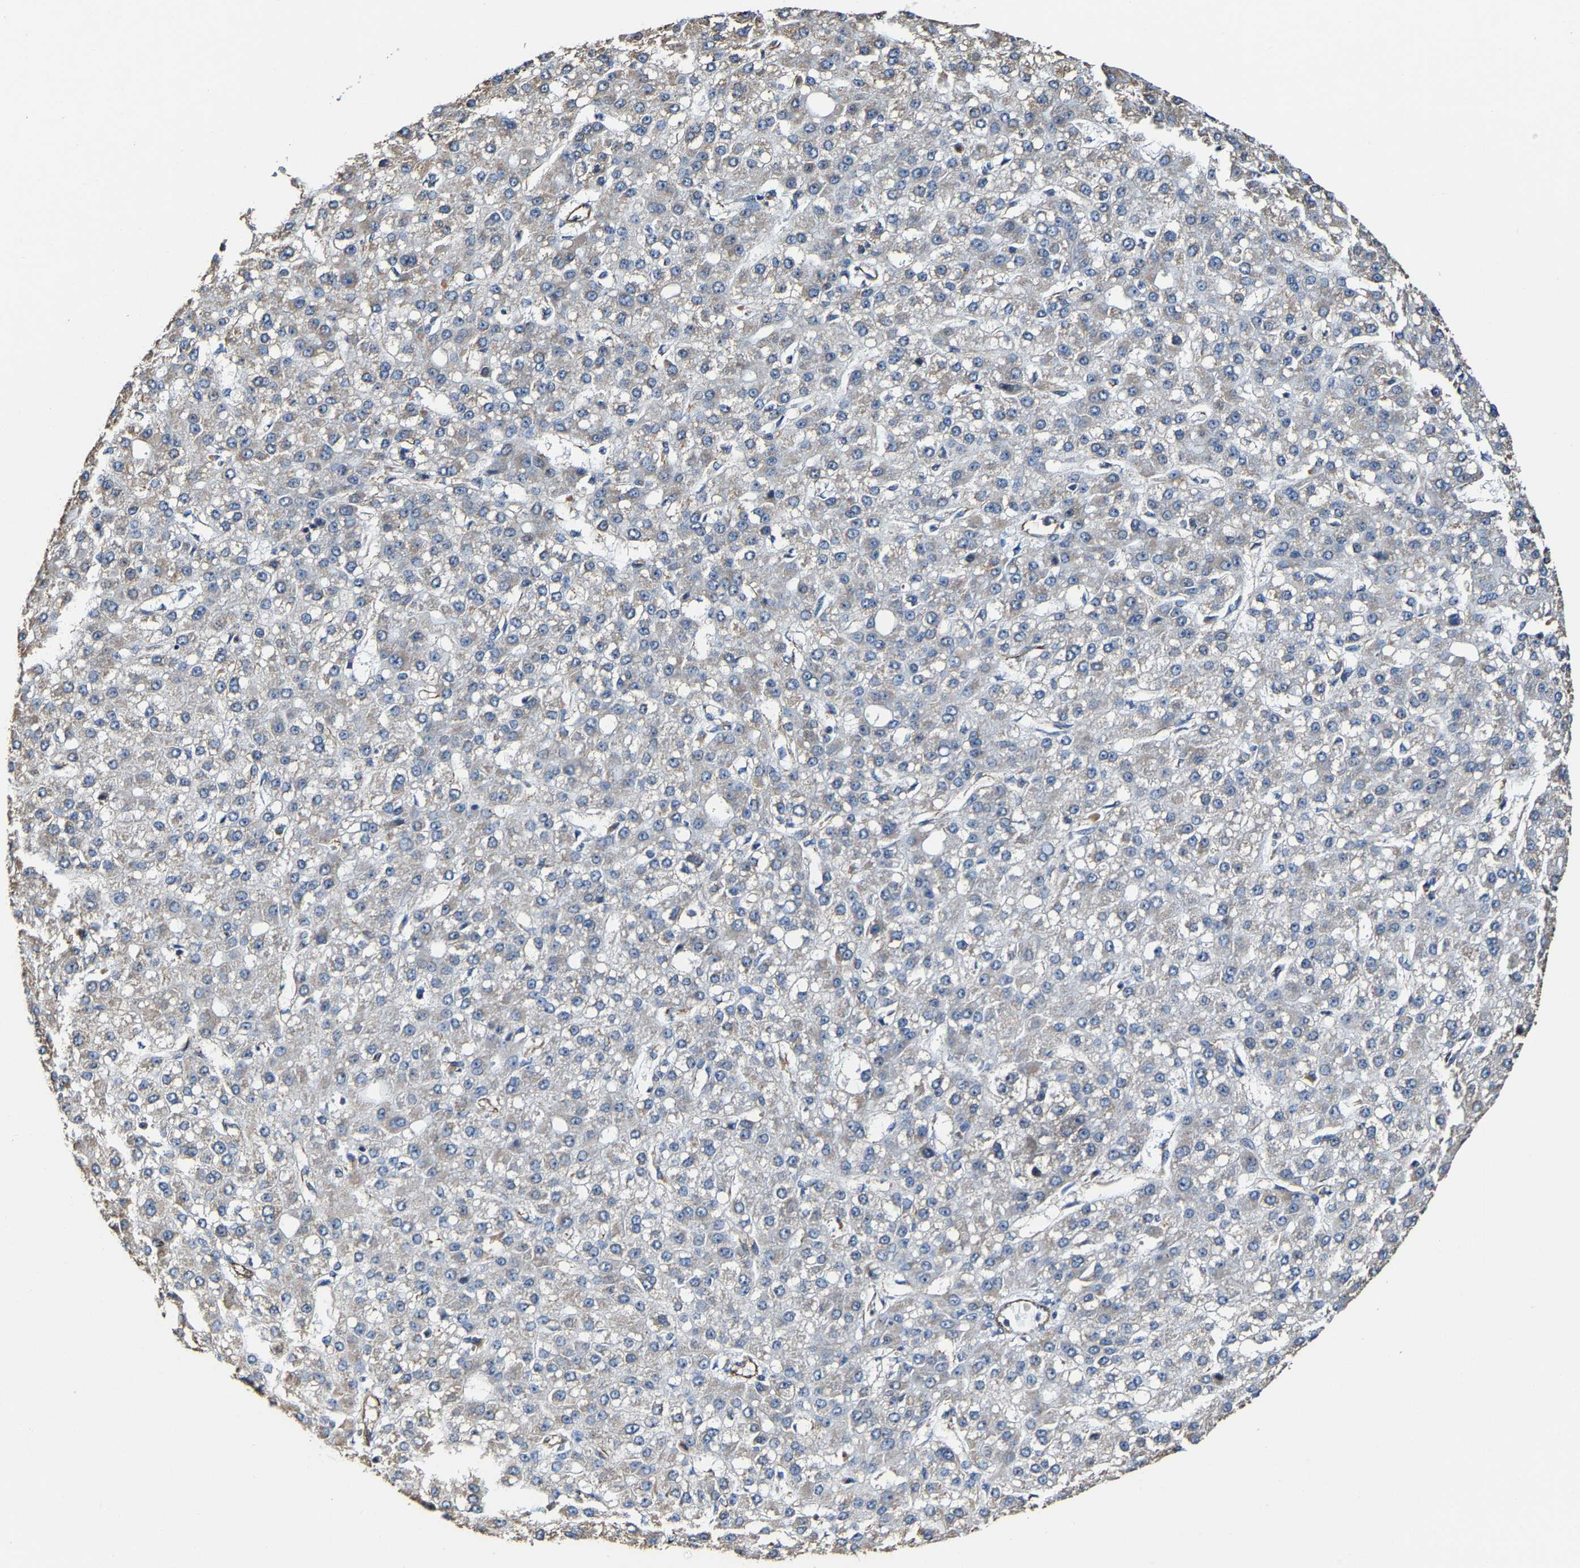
{"staining": {"intensity": "negative", "quantity": "none", "location": "none"}, "tissue": "liver cancer", "cell_type": "Tumor cells", "image_type": "cancer", "snomed": [{"axis": "morphology", "description": "Carcinoma, Hepatocellular, NOS"}, {"axis": "topography", "description": "Liver"}], "caption": "DAB (3,3'-diaminobenzidine) immunohistochemical staining of liver cancer (hepatocellular carcinoma) shows no significant positivity in tumor cells. (DAB (3,3'-diaminobenzidine) IHC, high magnification).", "gene": "GFRA3", "patient": {"sex": "male", "age": 67}}